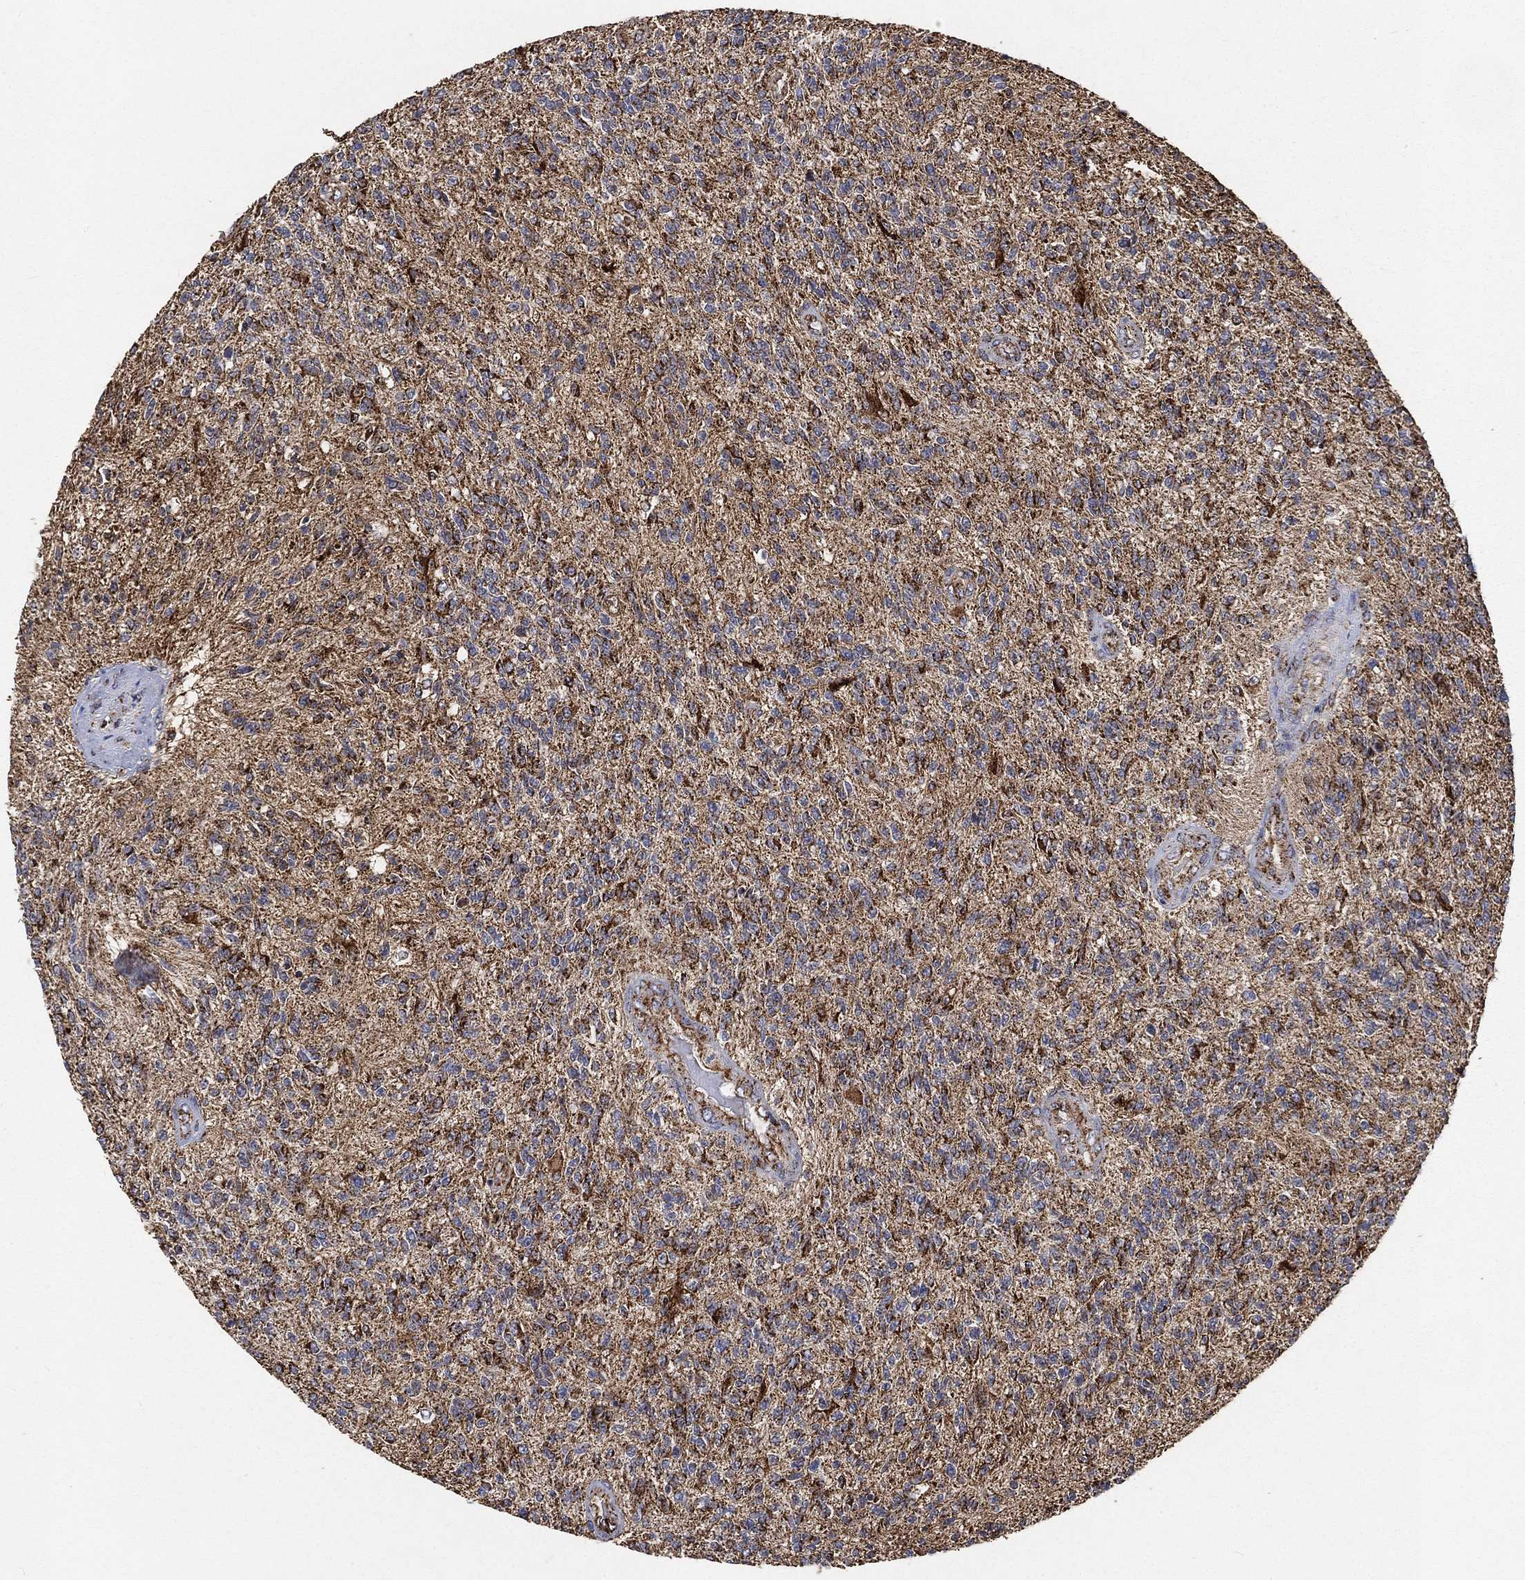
{"staining": {"intensity": "strong", "quantity": ">75%", "location": "cytoplasmic/membranous"}, "tissue": "glioma", "cell_type": "Tumor cells", "image_type": "cancer", "snomed": [{"axis": "morphology", "description": "Glioma, malignant, High grade"}, {"axis": "topography", "description": "Brain"}], "caption": "Glioma stained for a protein (brown) displays strong cytoplasmic/membranous positive expression in about >75% of tumor cells.", "gene": "SLC38A7", "patient": {"sex": "male", "age": 56}}